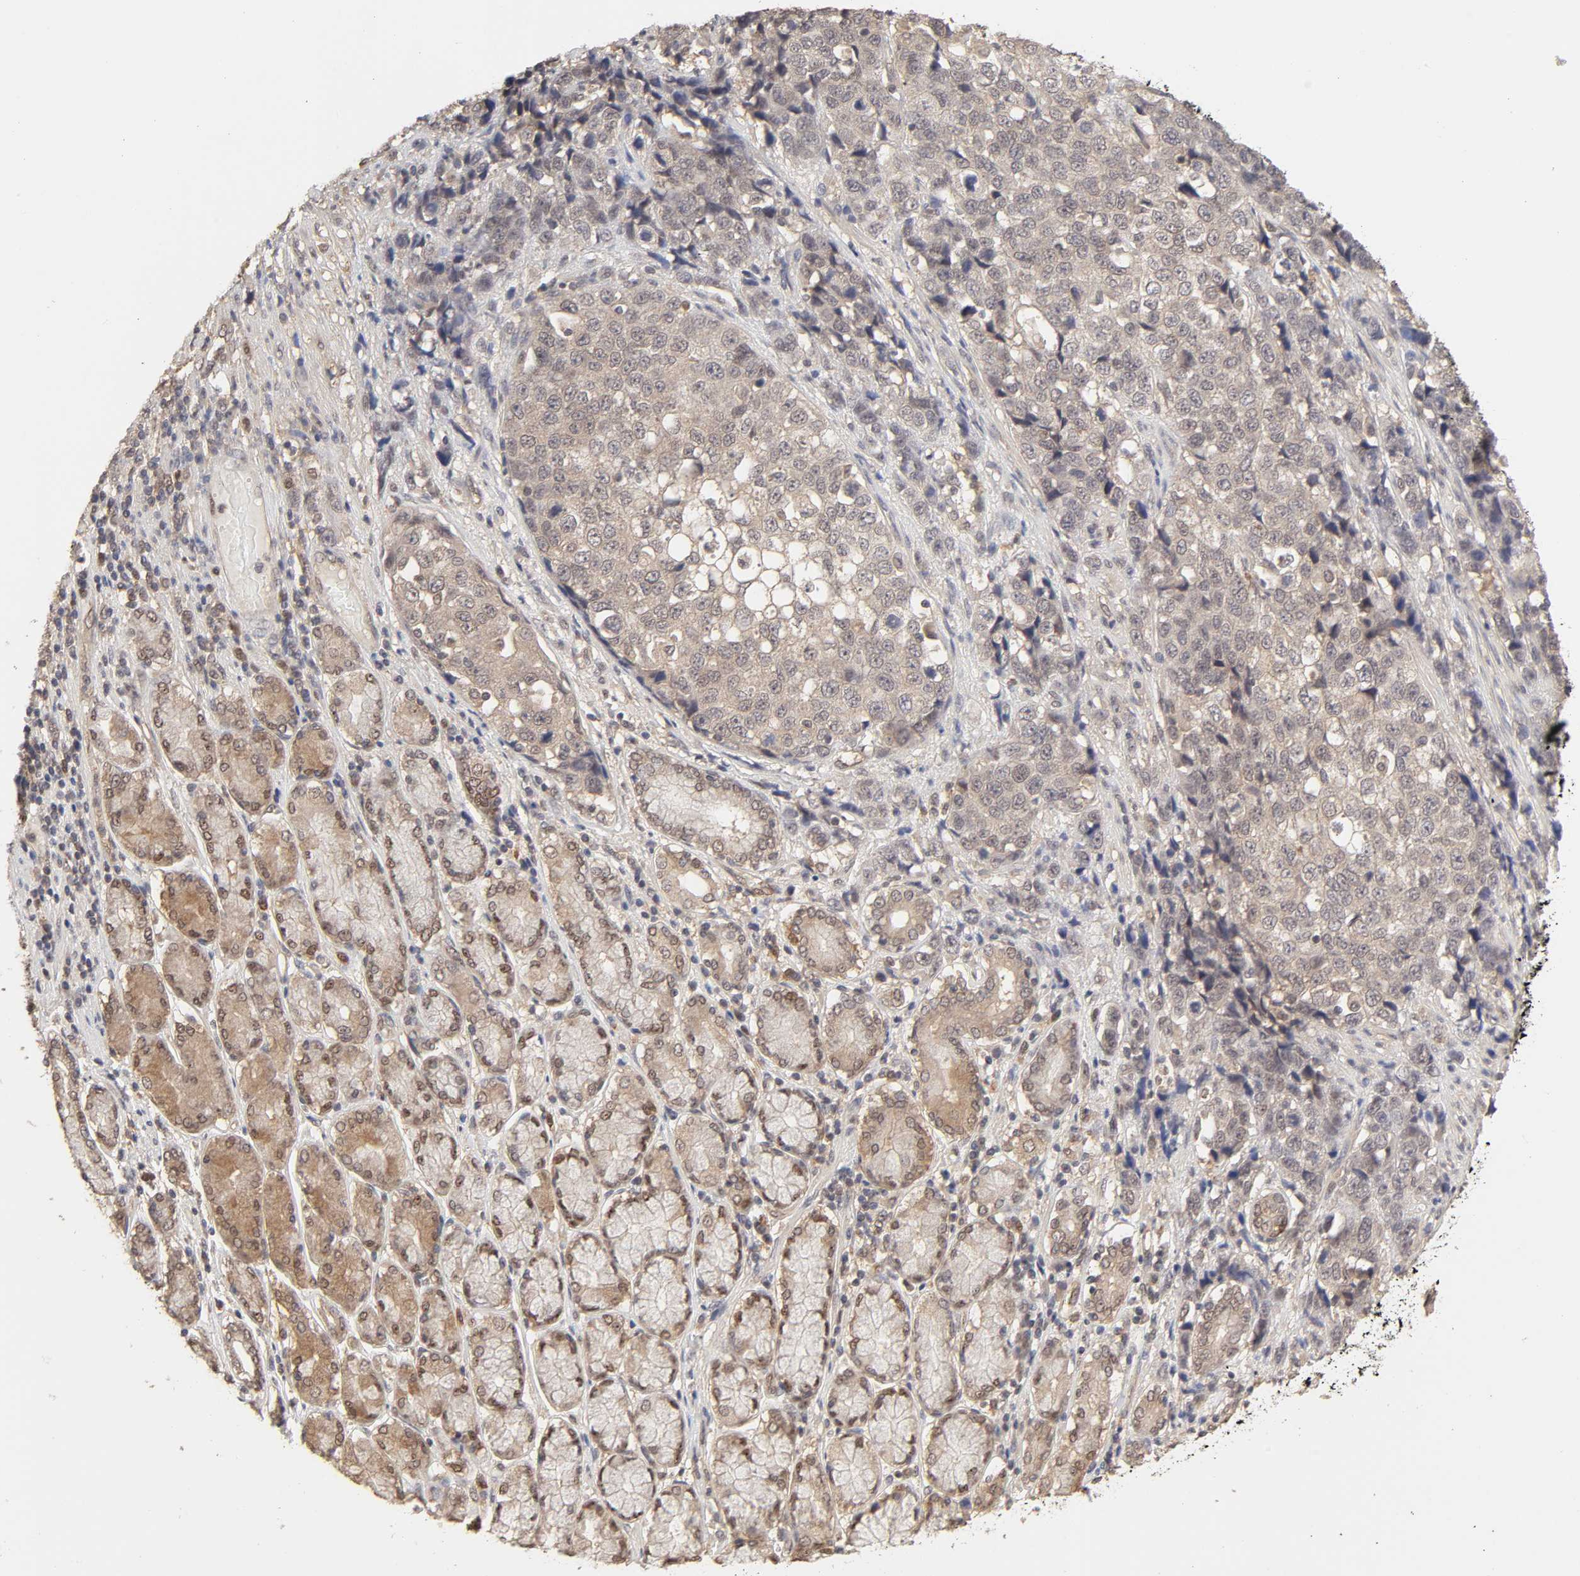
{"staining": {"intensity": "weak", "quantity": "25%-75%", "location": "cytoplasmic/membranous"}, "tissue": "stomach cancer", "cell_type": "Tumor cells", "image_type": "cancer", "snomed": [{"axis": "morphology", "description": "Normal tissue, NOS"}, {"axis": "morphology", "description": "Adenocarcinoma, NOS"}, {"axis": "topography", "description": "Stomach"}], "caption": "A high-resolution micrograph shows immunohistochemistry (IHC) staining of stomach cancer (adenocarcinoma), which reveals weak cytoplasmic/membranous expression in approximately 25%-75% of tumor cells. The protein of interest is stained brown, and the nuclei are stained in blue (DAB (3,3'-diaminobenzidine) IHC with brightfield microscopy, high magnification).", "gene": "MAPK1", "patient": {"sex": "male", "age": 48}}